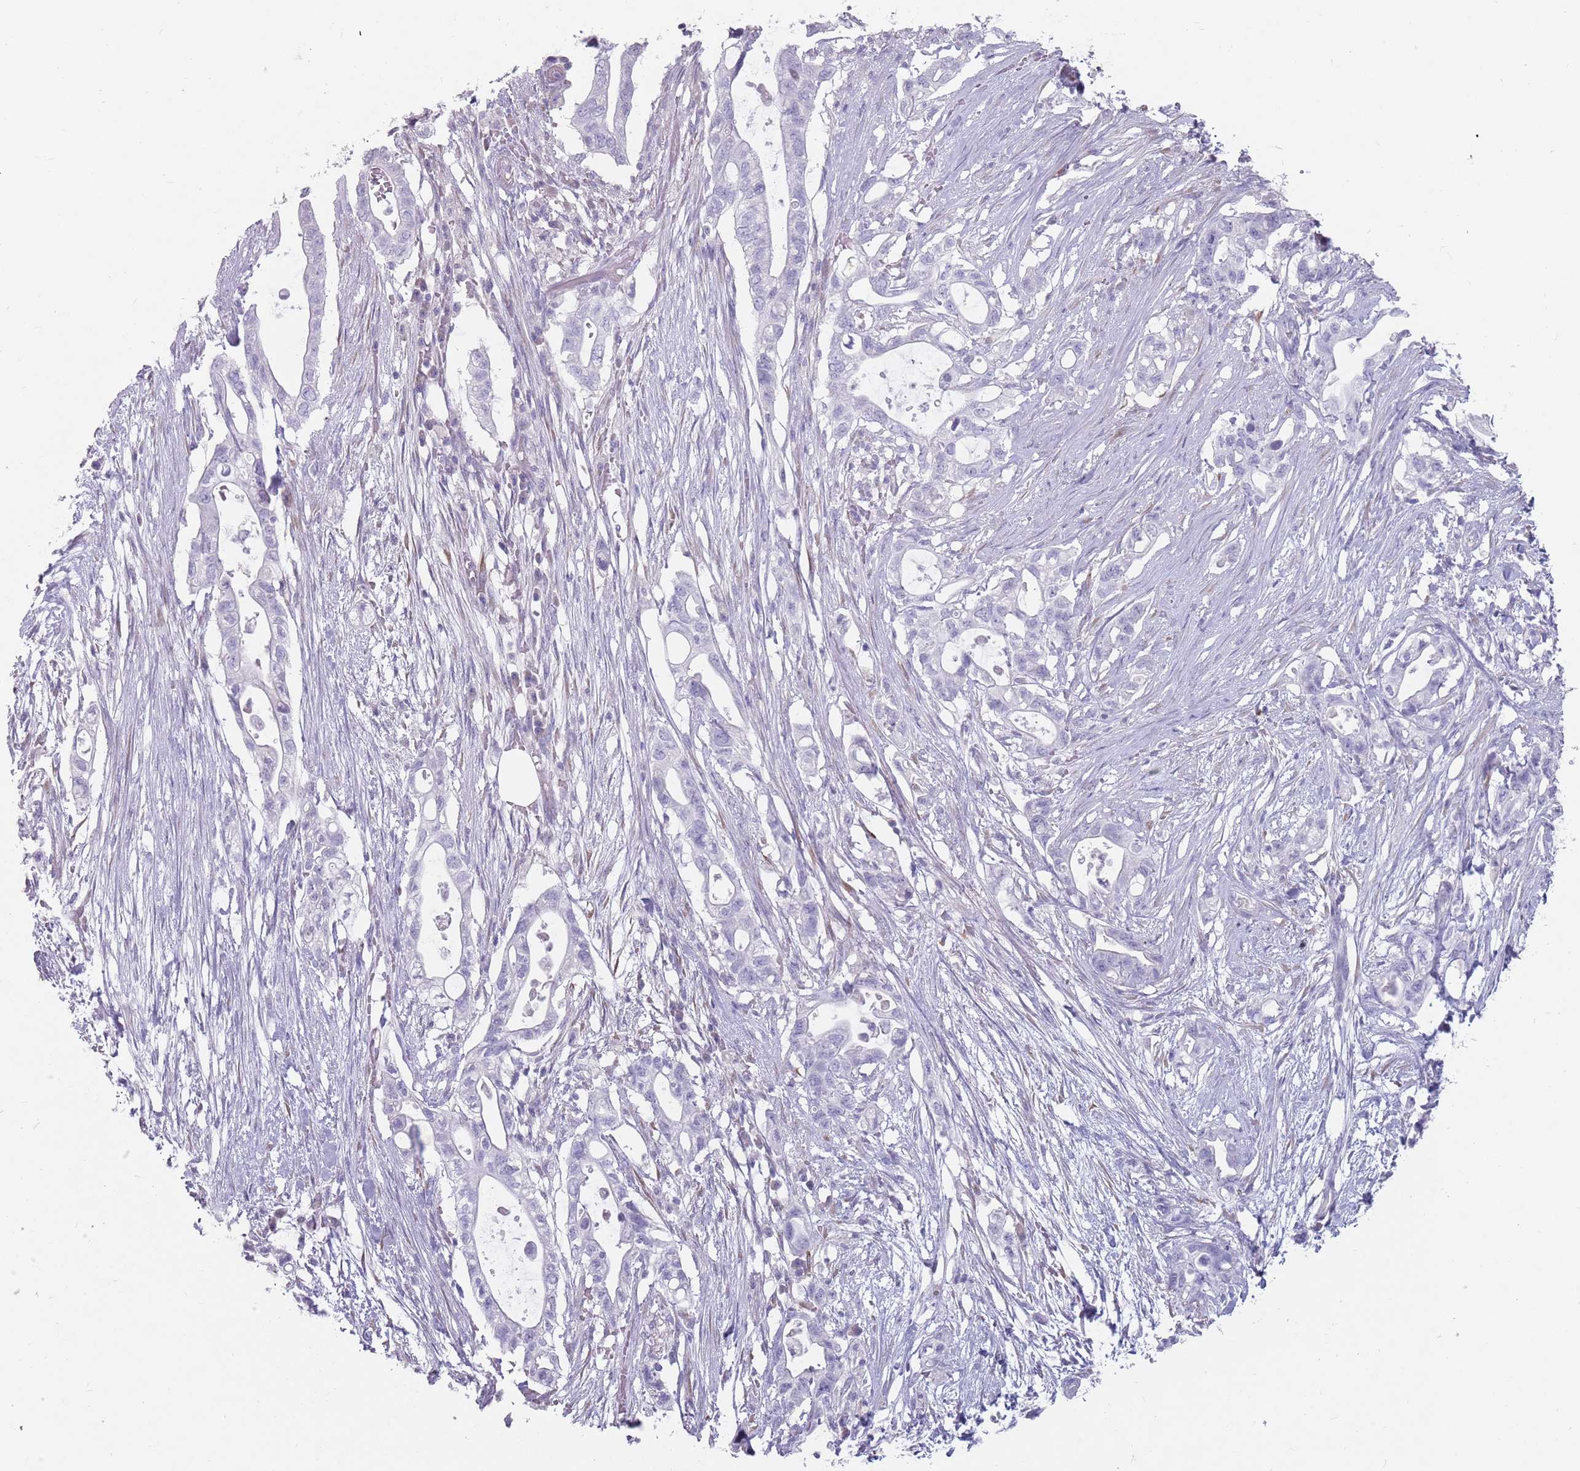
{"staining": {"intensity": "negative", "quantity": "none", "location": "none"}, "tissue": "pancreatic cancer", "cell_type": "Tumor cells", "image_type": "cancer", "snomed": [{"axis": "morphology", "description": "Adenocarcinoma, NOS"}, {"axis": "topography", "description": "Pancreas"}], "caption": "DAB immunohistochemical staining of human adenocarcinoma (pancreatic) demonstrates no significant expression in tumor cells.", "gene": "DDX4", "patient": {"sex": "female", "age": 72}}